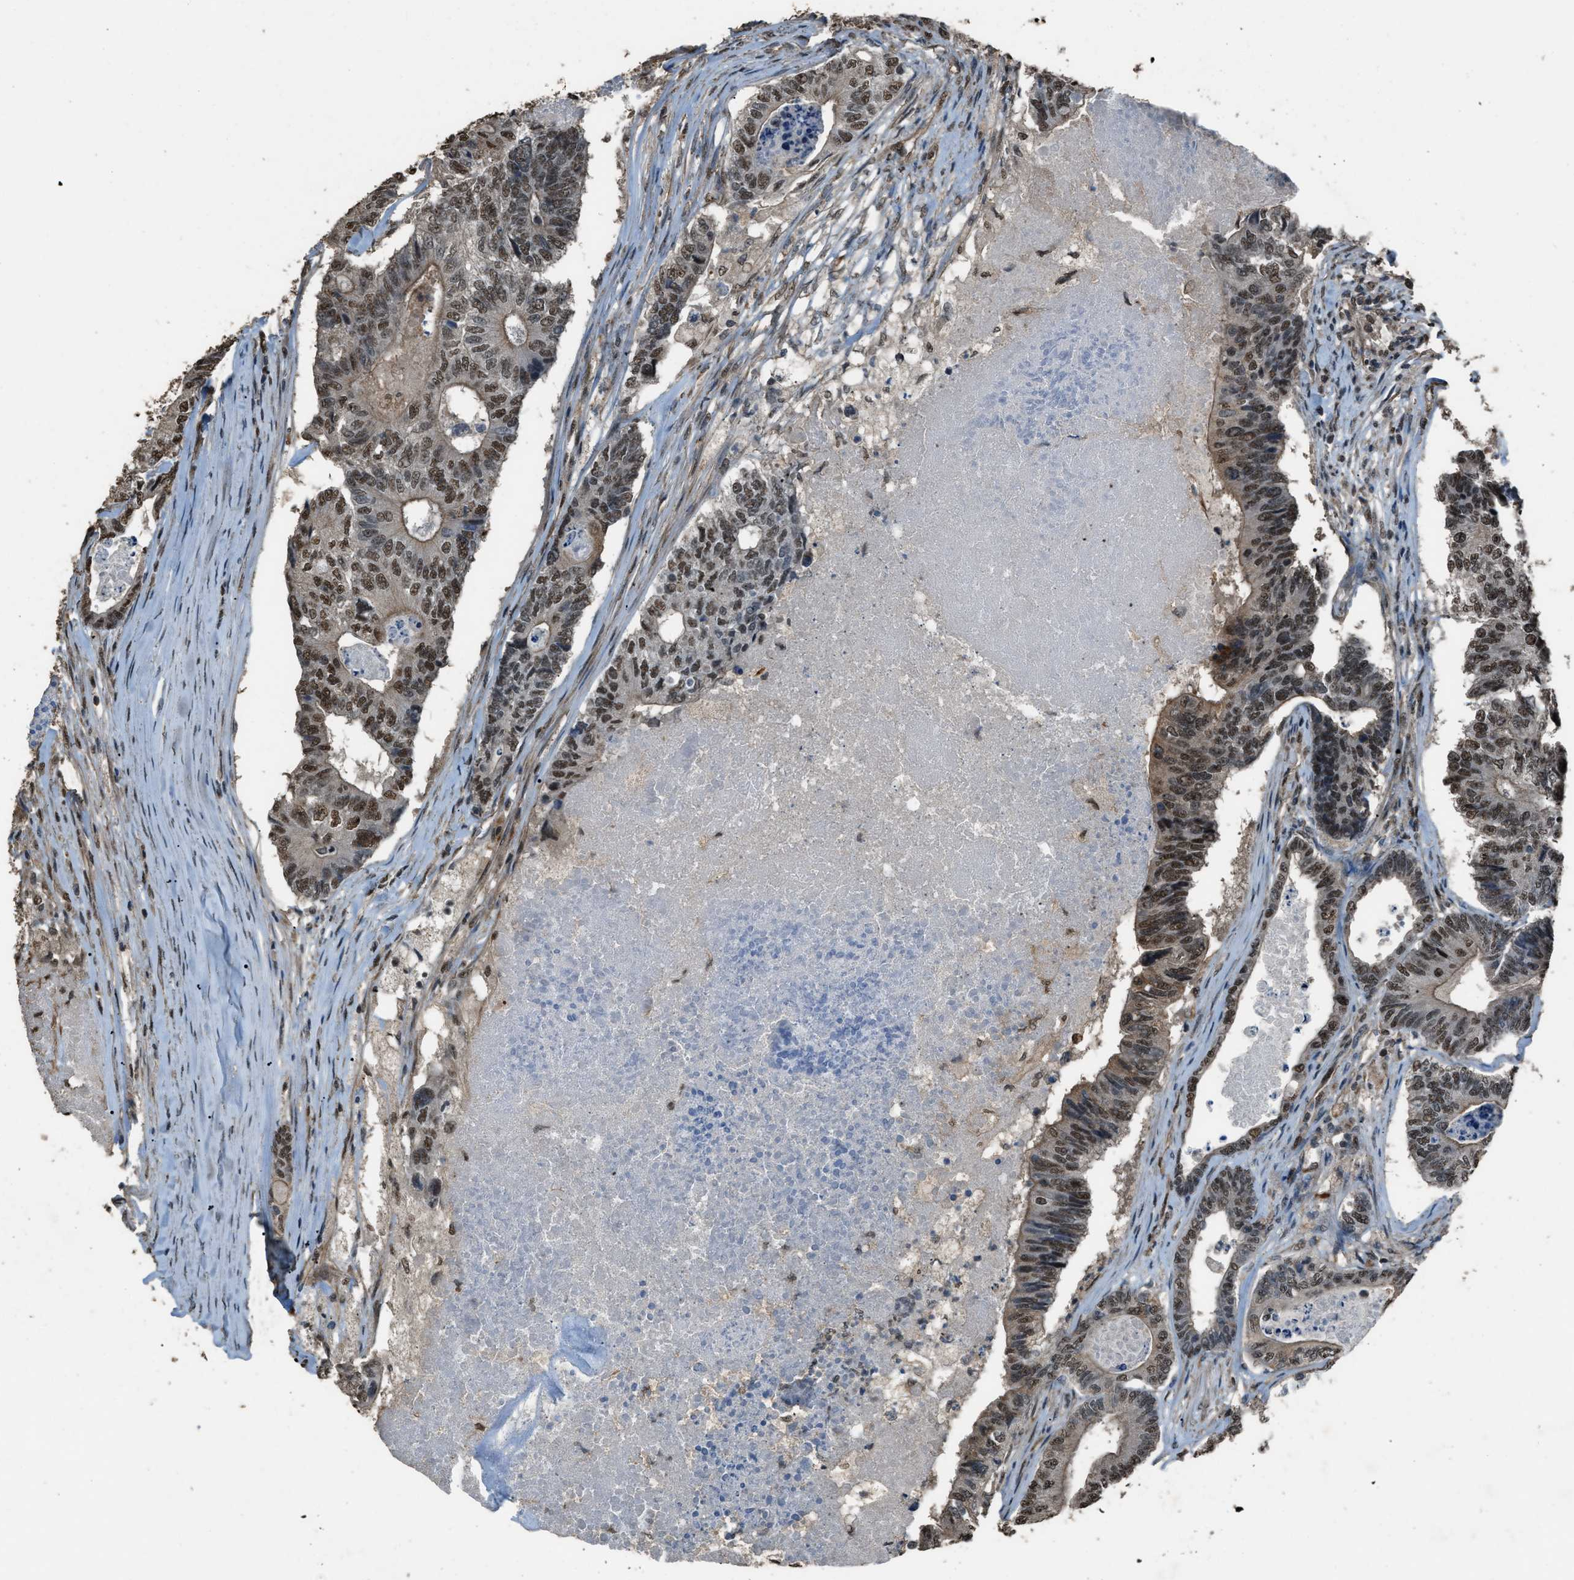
{"staining": {"intensity": "moderate", "quantity": ">75%", "location": "nuclear"}, "tissue": "colorectal cancer", "cell_type": "Tumor cells", "image_type": "cancer", "snomed": [{"axis": "morphology", "description": "Adenocarcinoma, NOS"}, {"axis": "topography", "description": "Colon"}], "caption": "Immunohistochemistry histopathology image of colorectal cancer (adenocarcinoma) stained for a protein (brown), which demonstrates medium levels of moderate nuclear staining in approximately >75% of tumor cells.", "gene": "SERTAD2", "patient": {"sex": "female", "age": 67}}